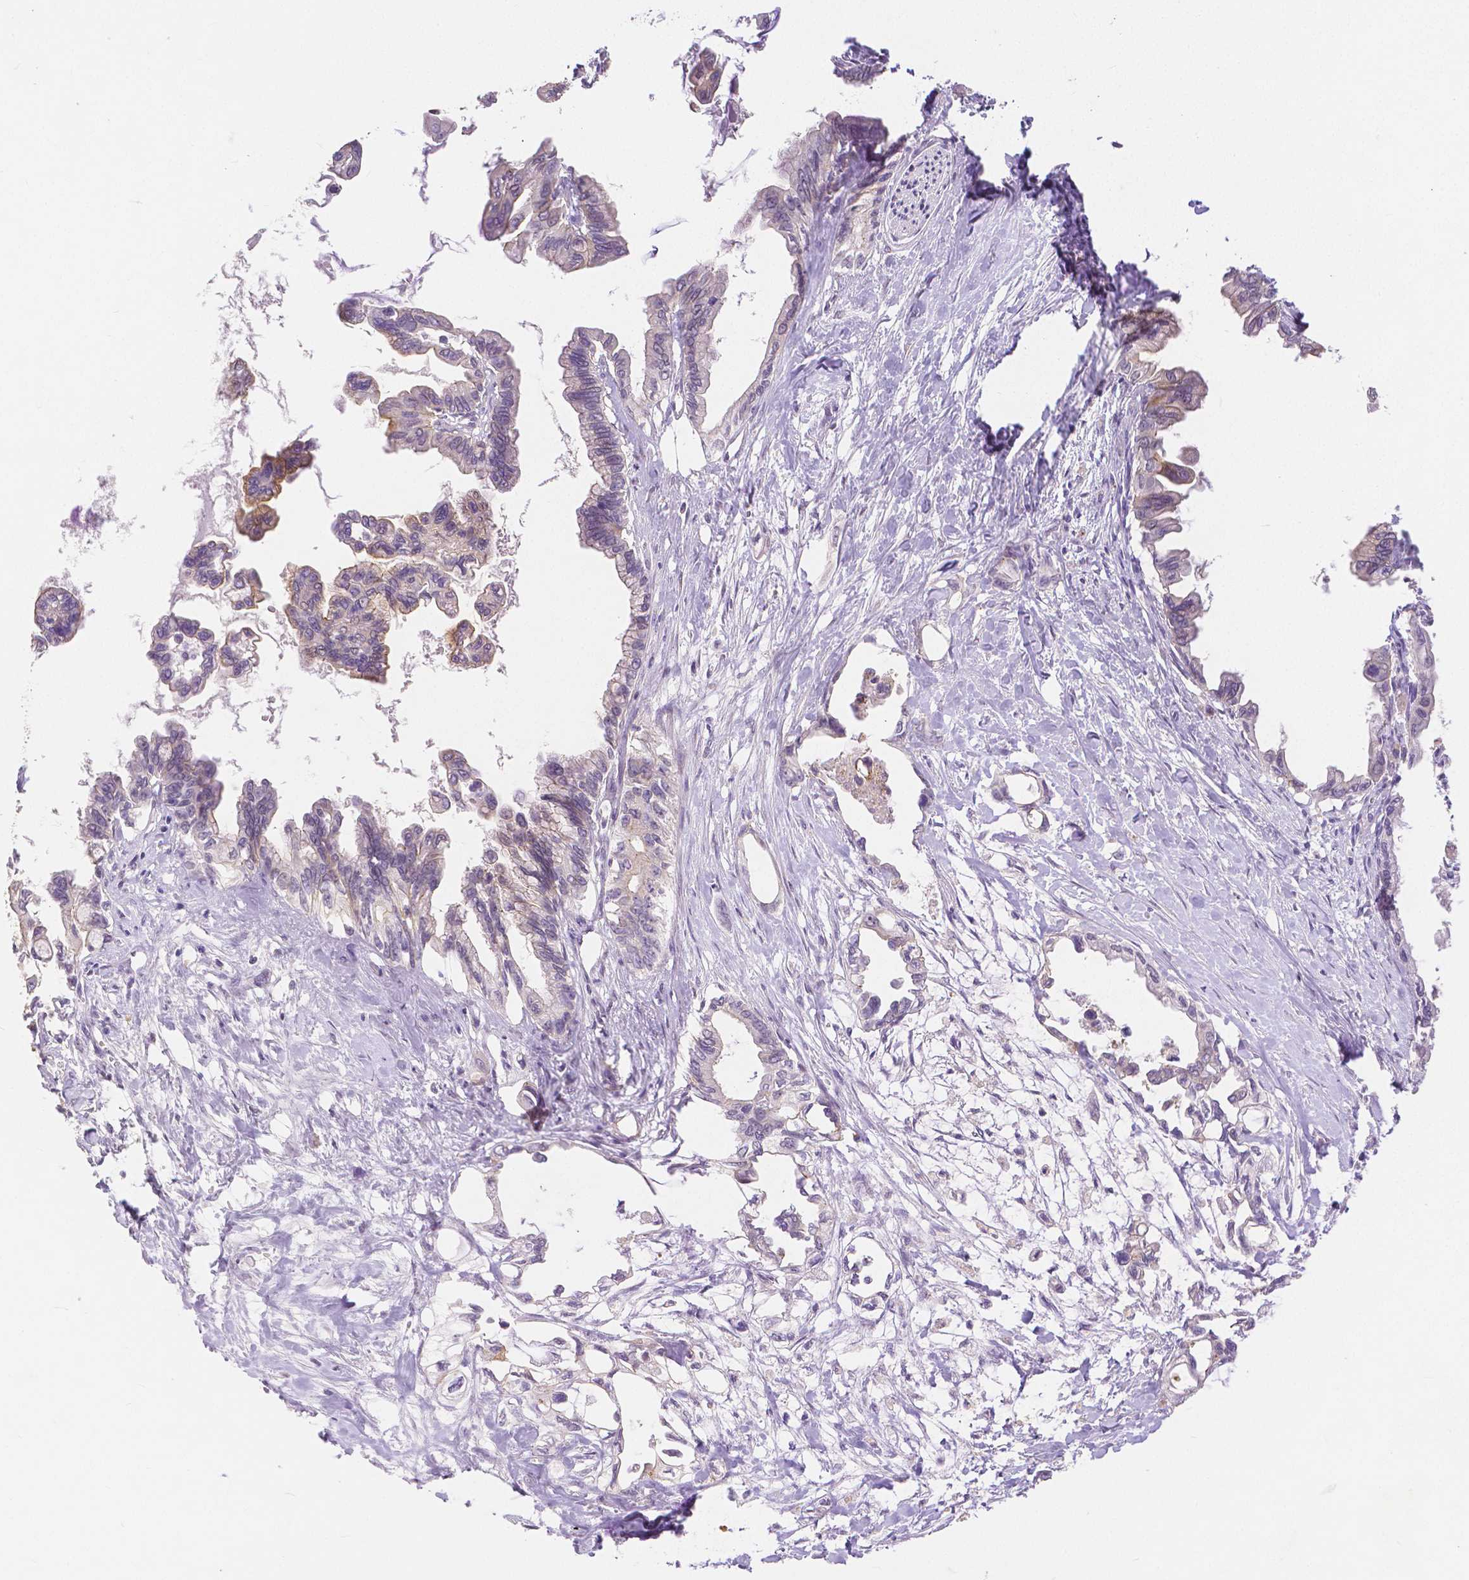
{"staining": {"intensity": "negative", "quantity": "none", "location": "none"}, "tissue": "pancreatic cancer", "cell_type": "Tumor cells", "image_type": "cancer", "snomed": [{"axis": "morphology", "description": "Adenocarcinoma, NOS"}, {"axis": "topography", "description": "Pancreas"}], "caption": "A high-resolution micrograph shows IHC staining of pancreatic cancer, which exhibits no significant expression in tumor cells.", "gene": "OCLN", "patient": {"sex": "male", "age": 61}}